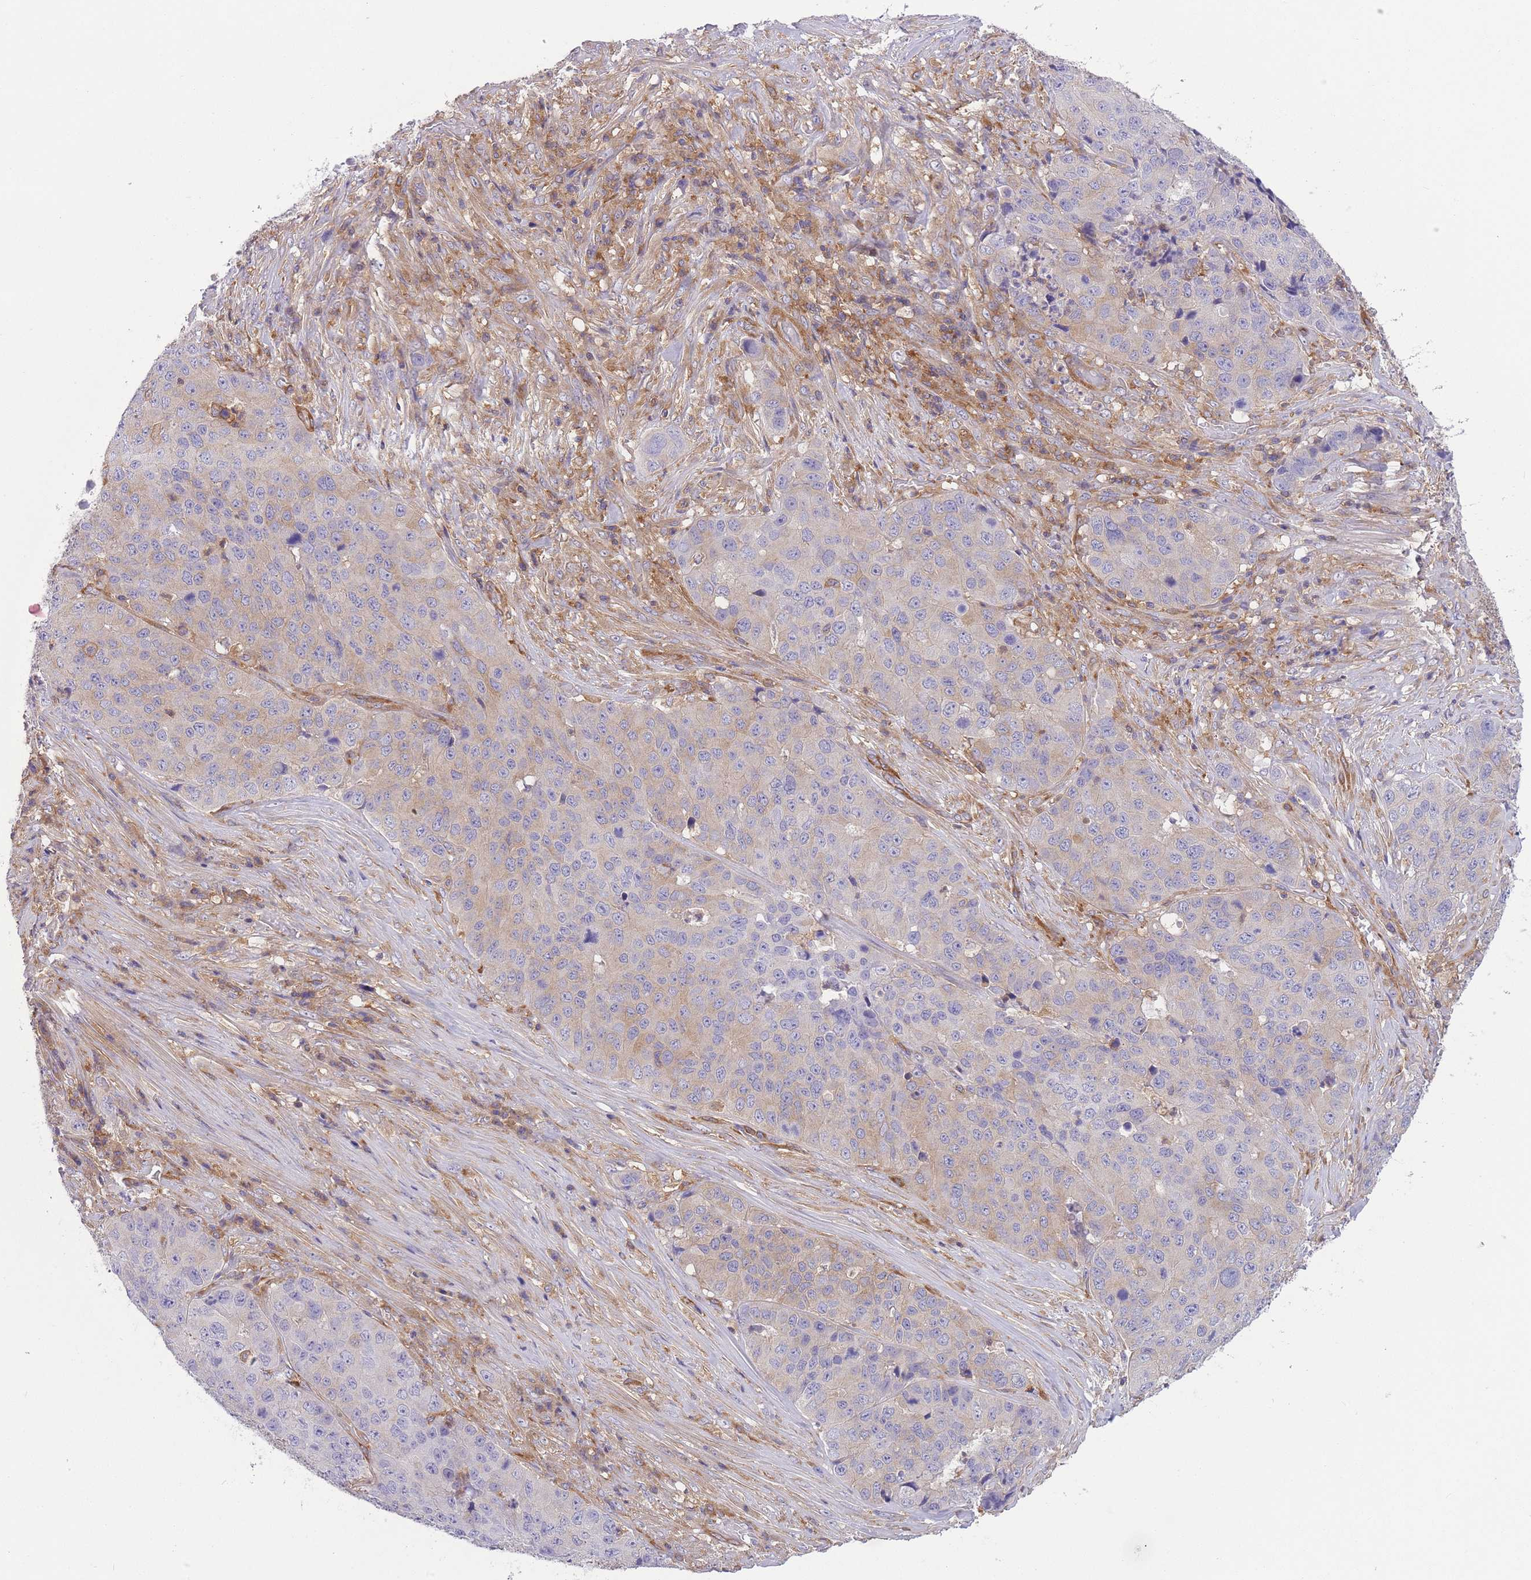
{"staining": {"intensity": "weak", "quantity": "<25%", "location": "cytoplasmic/membranous"}, "tissue": "stomach cancer", "cell_type": "Tumor cells", "image_type": "cancer", "snomed": [{"axis": "morphology", "description": "Adenocarcinoma, NOS"}, {"axis": "topography", "description": "Stomach"}], "caption": "Stomach cancer (adenocarcinoma) was stained to show a protein in brown. There is no significant positivity in tumor cells. (Stains: DAB immunohistochemistry with hematoxylin counter stain, Microscopy: brightfield microscopy at high magnification).", "gene": "PRKAR1A", "patient": {"sex": "male", "age": 71}}